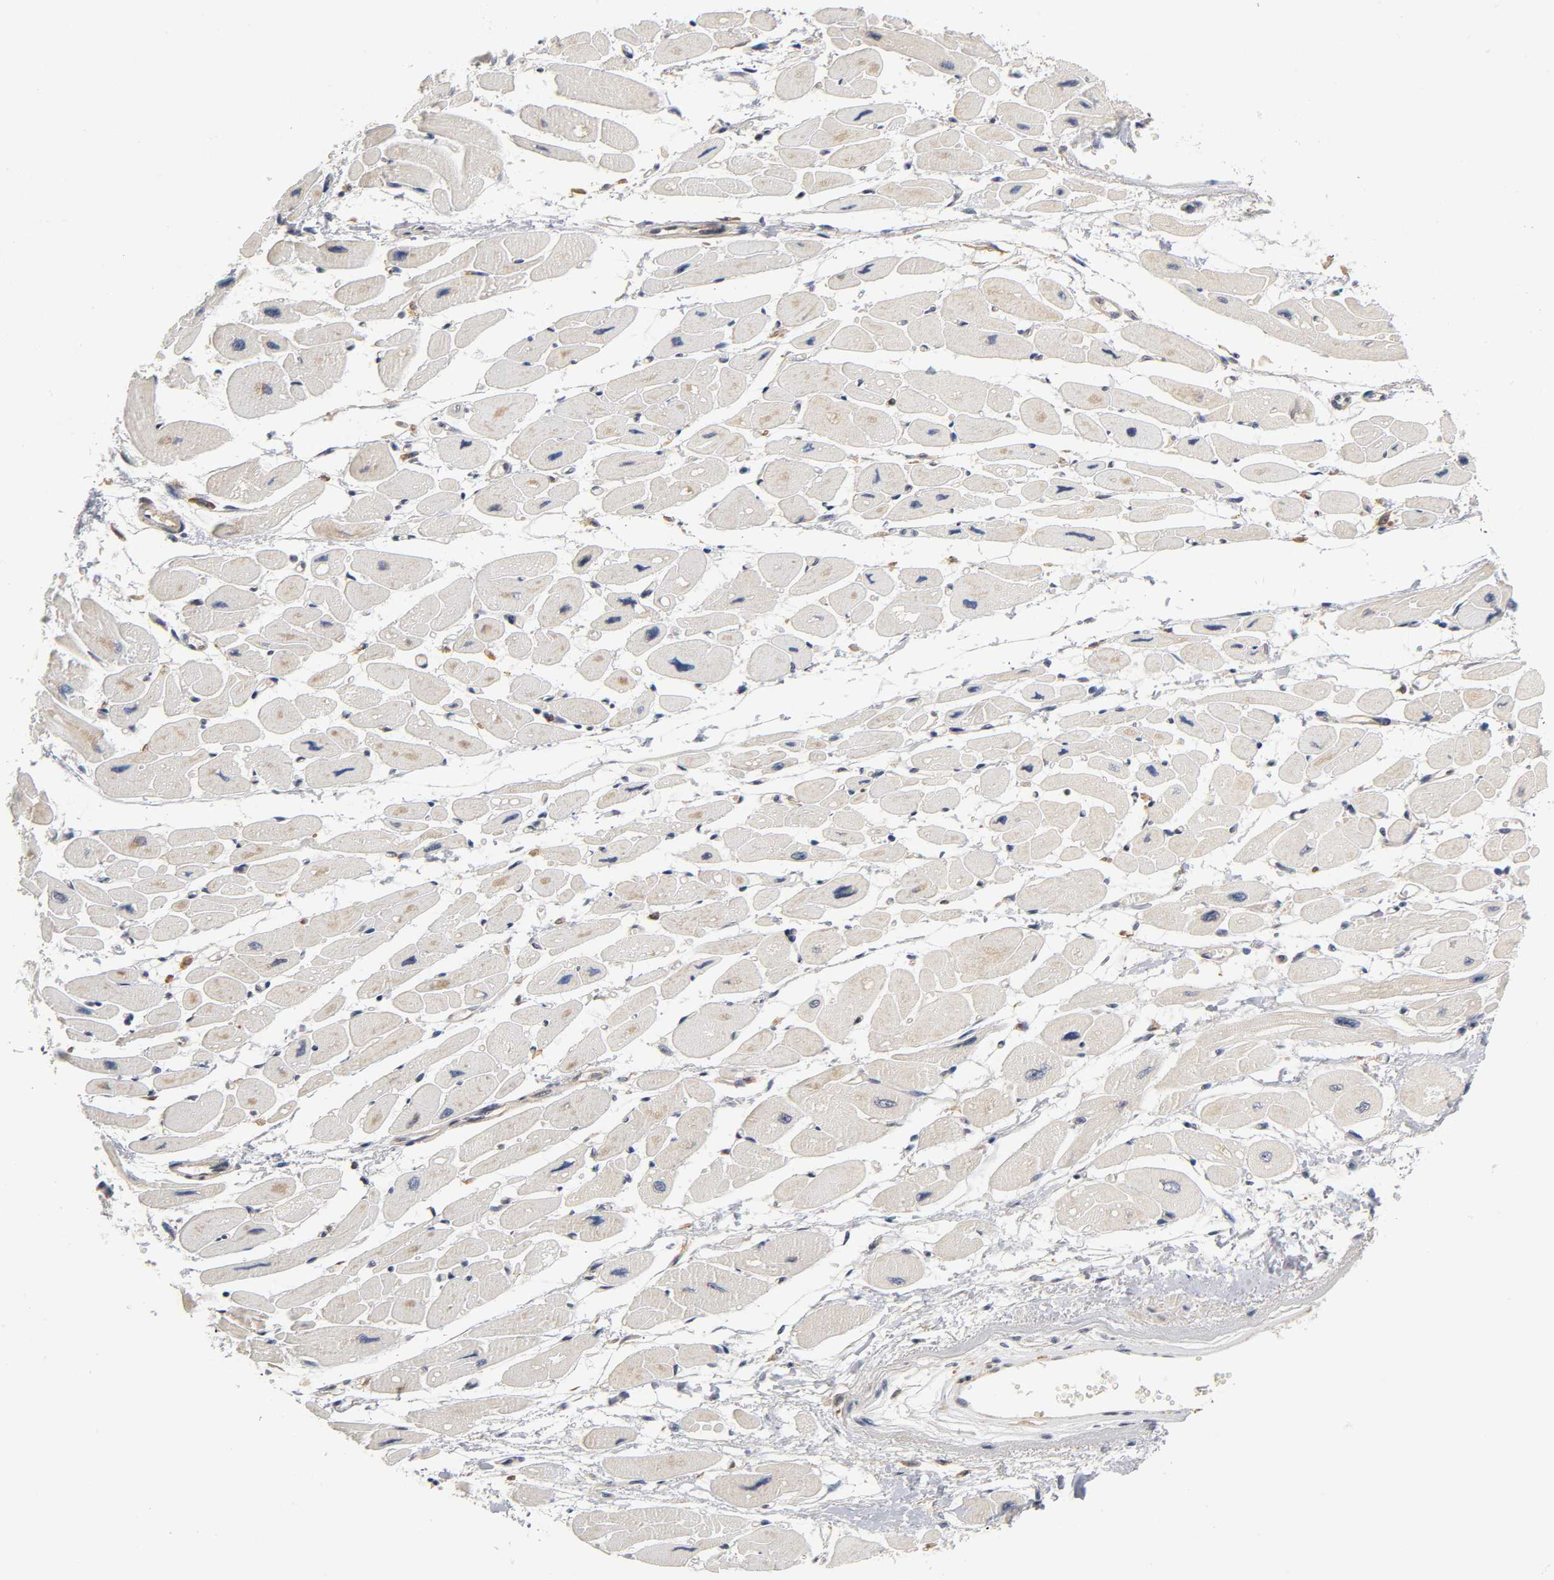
{"staining": {"intensity": "negative", "quantity": "none", "location": "none"}, "tissue": "heart muscle", "cell_type": "Cardiomyocytes", "image_type": "normal", "snomed": [{"axis": "morphology", "description": "Normal tissue, NOS"}, {"axis": "topography", "description": "Heart"}], "caption": "The histopathology image shows no staining of cardiomyocytes in normal heart muscle. (DAB immunohistochemistry (IHC) visualized using brightfield microscopy, high magnification).", "gene": "ACTR2", "patient": {"sex": "female", "age": 54}}